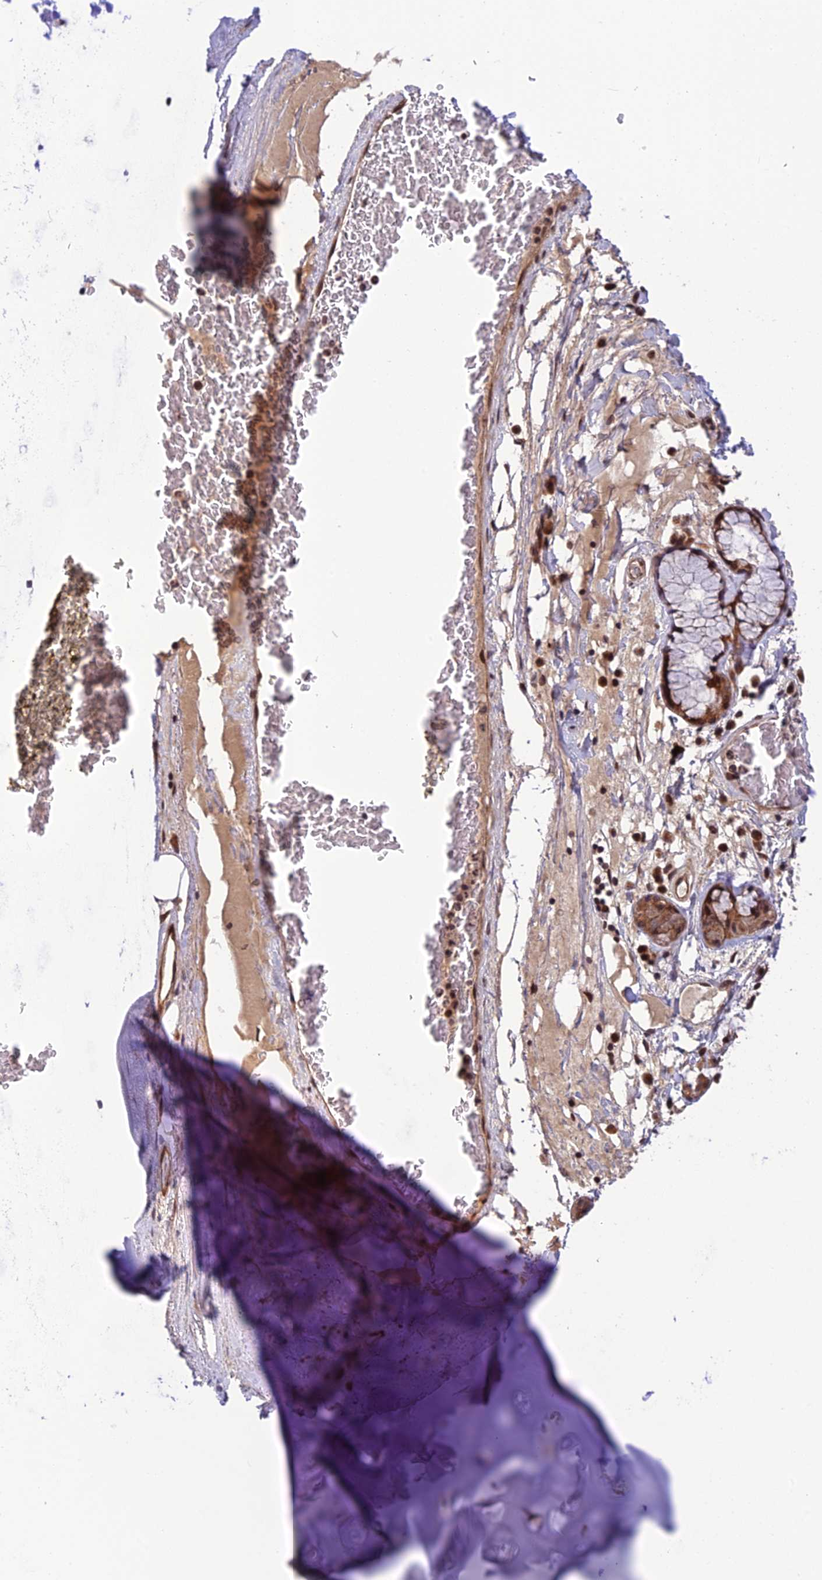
{"staining": {"intensity": "moderate", "quantity": "25%-75%", "location": "nuclear"}, "tissue": "adipose tissue", "cell_type": "Adipocytes", "image_type": "normal", "snomed": [{"axis": "morphology", "description": "Normal tissue, NOS"}, {"axis": "topography", "description": "Cartilage tissue"}], "caption": "Adipose tissue was stained to show a protein in brown. There is medium levels of moderate nuclear staining in about 25%-75% of adipocytes. (DAB (3,3'-diaminobenzidine) = brown stain, brightfield microscopy at high magnification).", "gene": "SMIM7", "patient": {"sex": "female", "age": 63}}